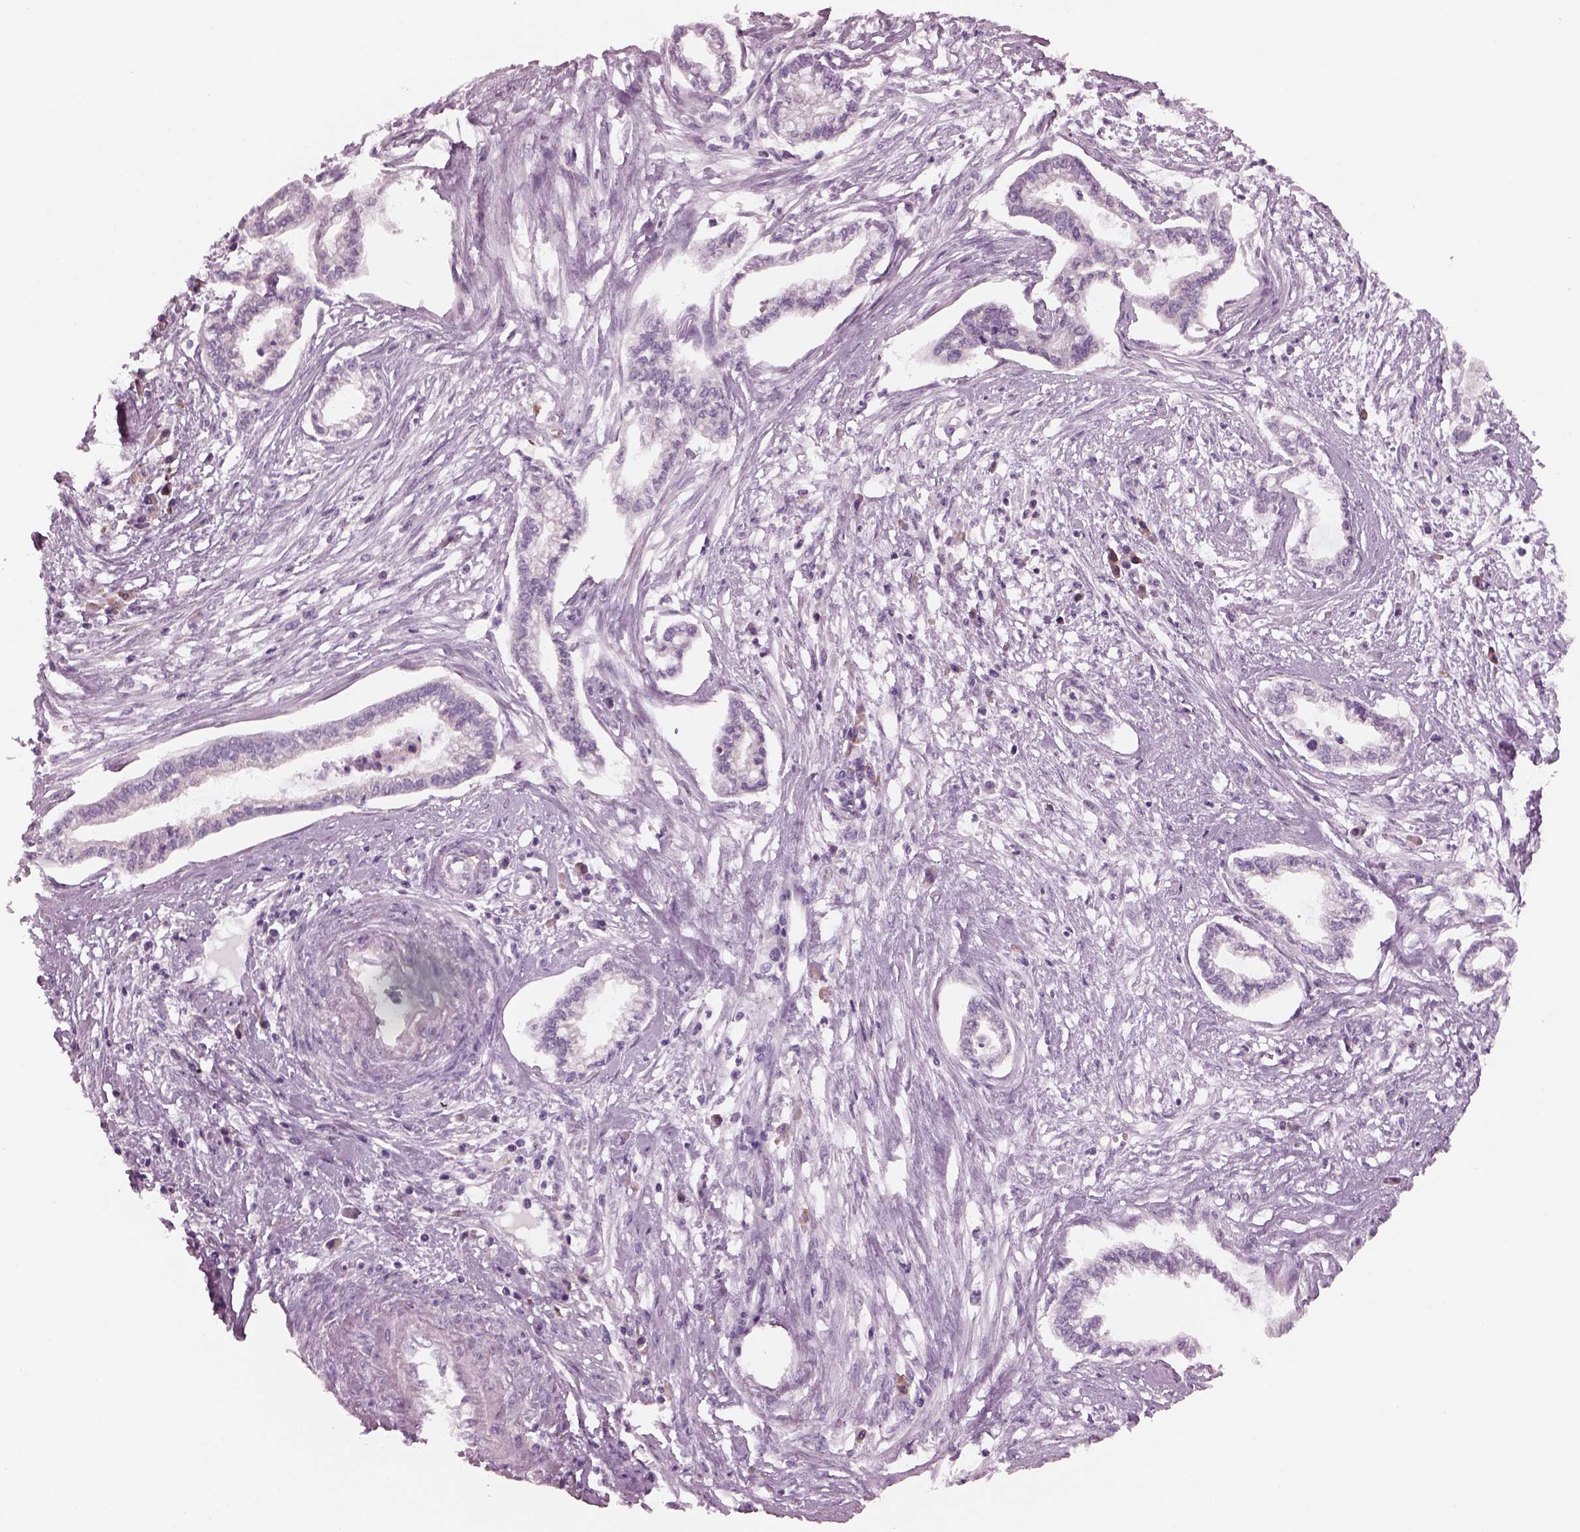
{"staining": {"intensity": "negative", "quantity": "none", "location": "none"}, "tissue": "cervical cancer", "cell_type": "Tumor cells", "image_type": "cancer", "snomed": [{"axis": "morphology", "description": "Adenocarcinoma, NOS"}, {"axis": "topography", "description": "Cervix"}], "caption": "DAB (3,3'-diaminobenzidine) immunohistochemical staining of human cervical cancer (adenocarcinoma) displays no significant expression in tumor cells.", "gene": "CYLC1", "patient": {"sex": "female", "age": 62}}